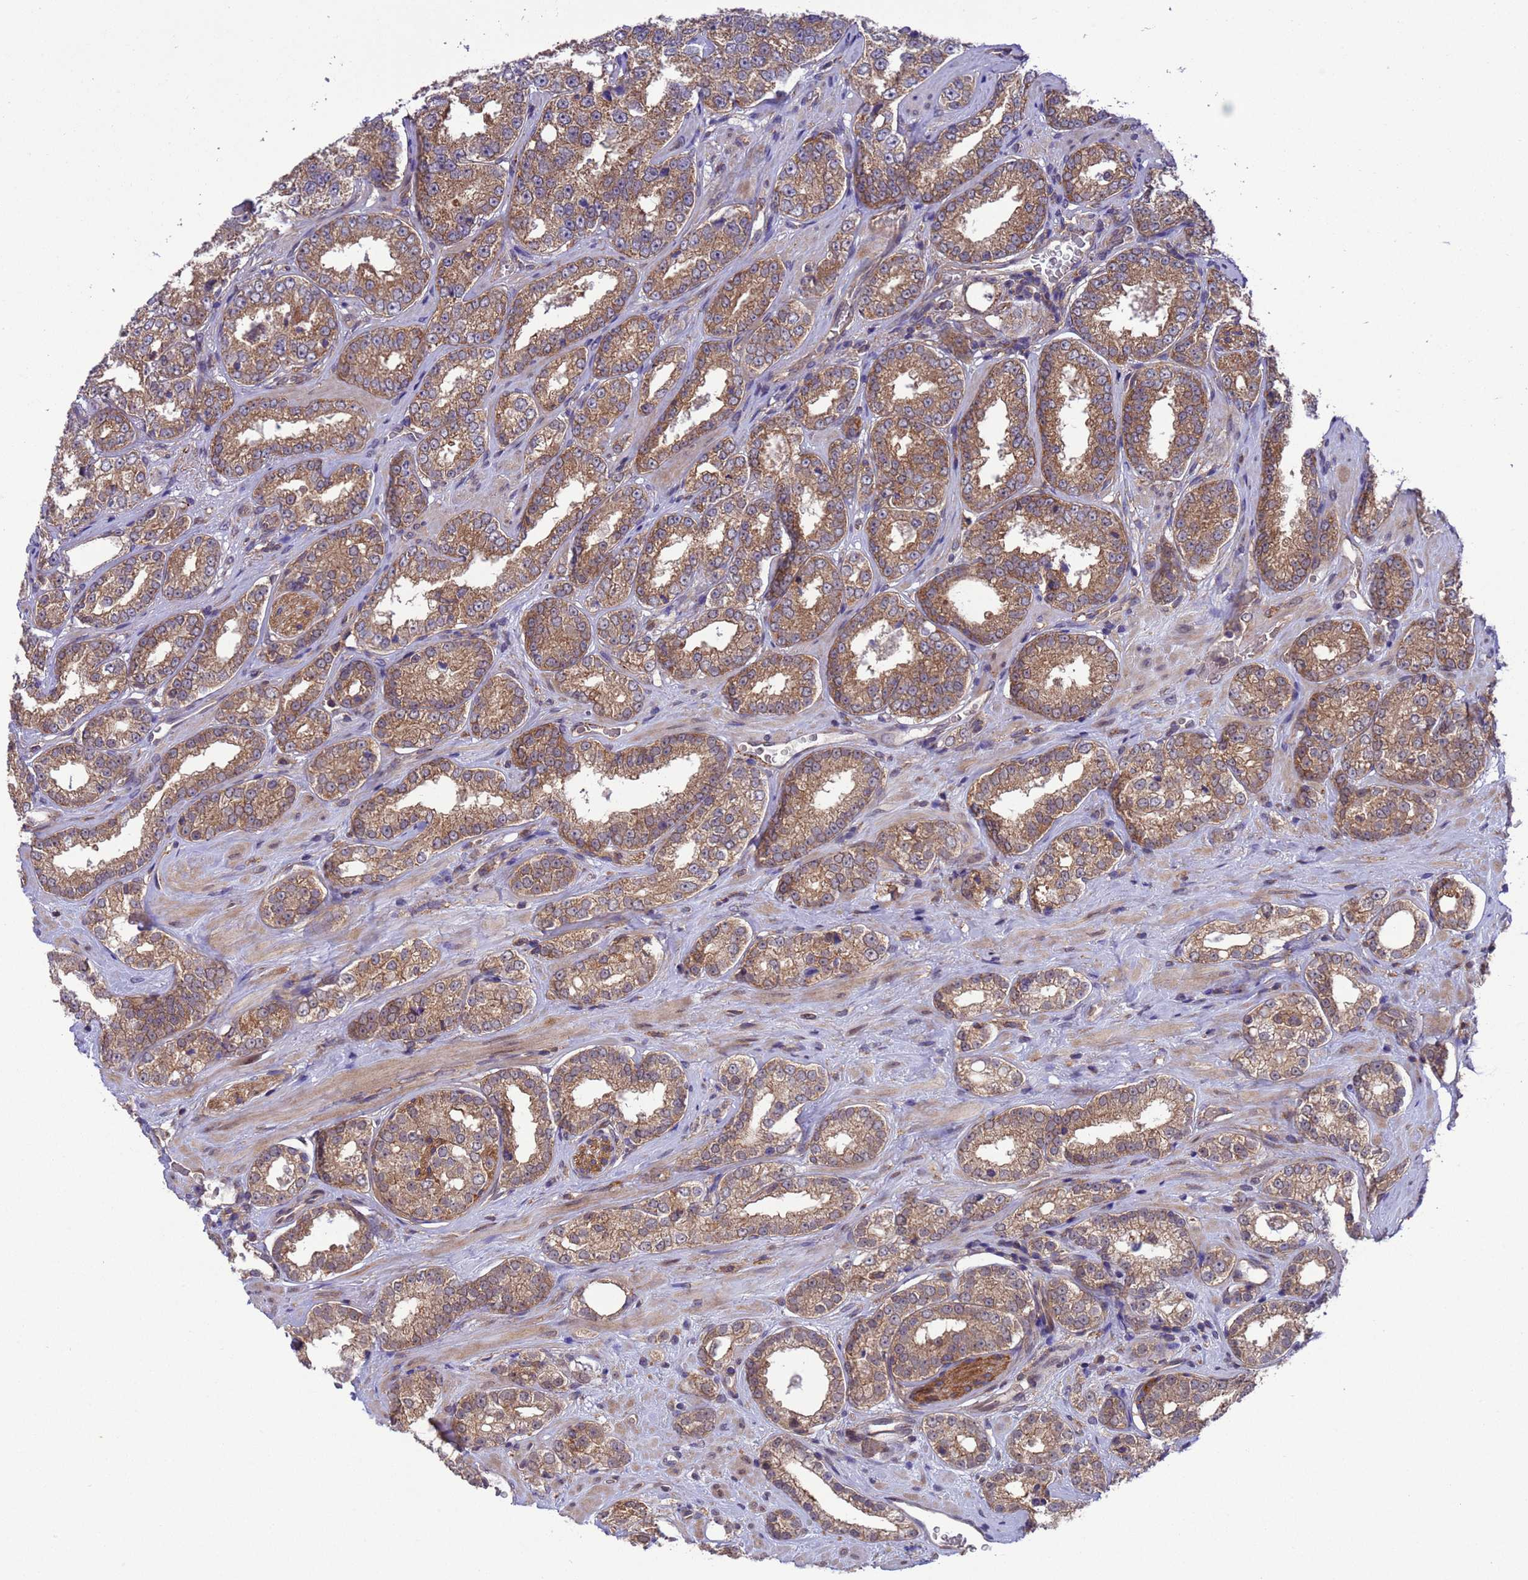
{"staining": {"intensity": "moderate", "quantity": ">75%", "location": "cytoplasmic/membranous"}, "tissue": "prostate cancer", "cell_type": "Tumor cells", "image_type": "cancer", "snomed": [{"axis": "morphology", "description": "Normal tissue, NOS"}, {"axis": "morphology", "description": "Adenocarcinoma, High grade"}, {"axis": "topography", "description": "Prostate"}], "caption": "About >75% of tumor cells in prostate cancer demonstrate moderate cytoplasmic/membranous protein expression as visualized by brown immunohistochemical staining.", "gene": "ARHGAP12", "patient": {"sex": "male", "age": 83}}